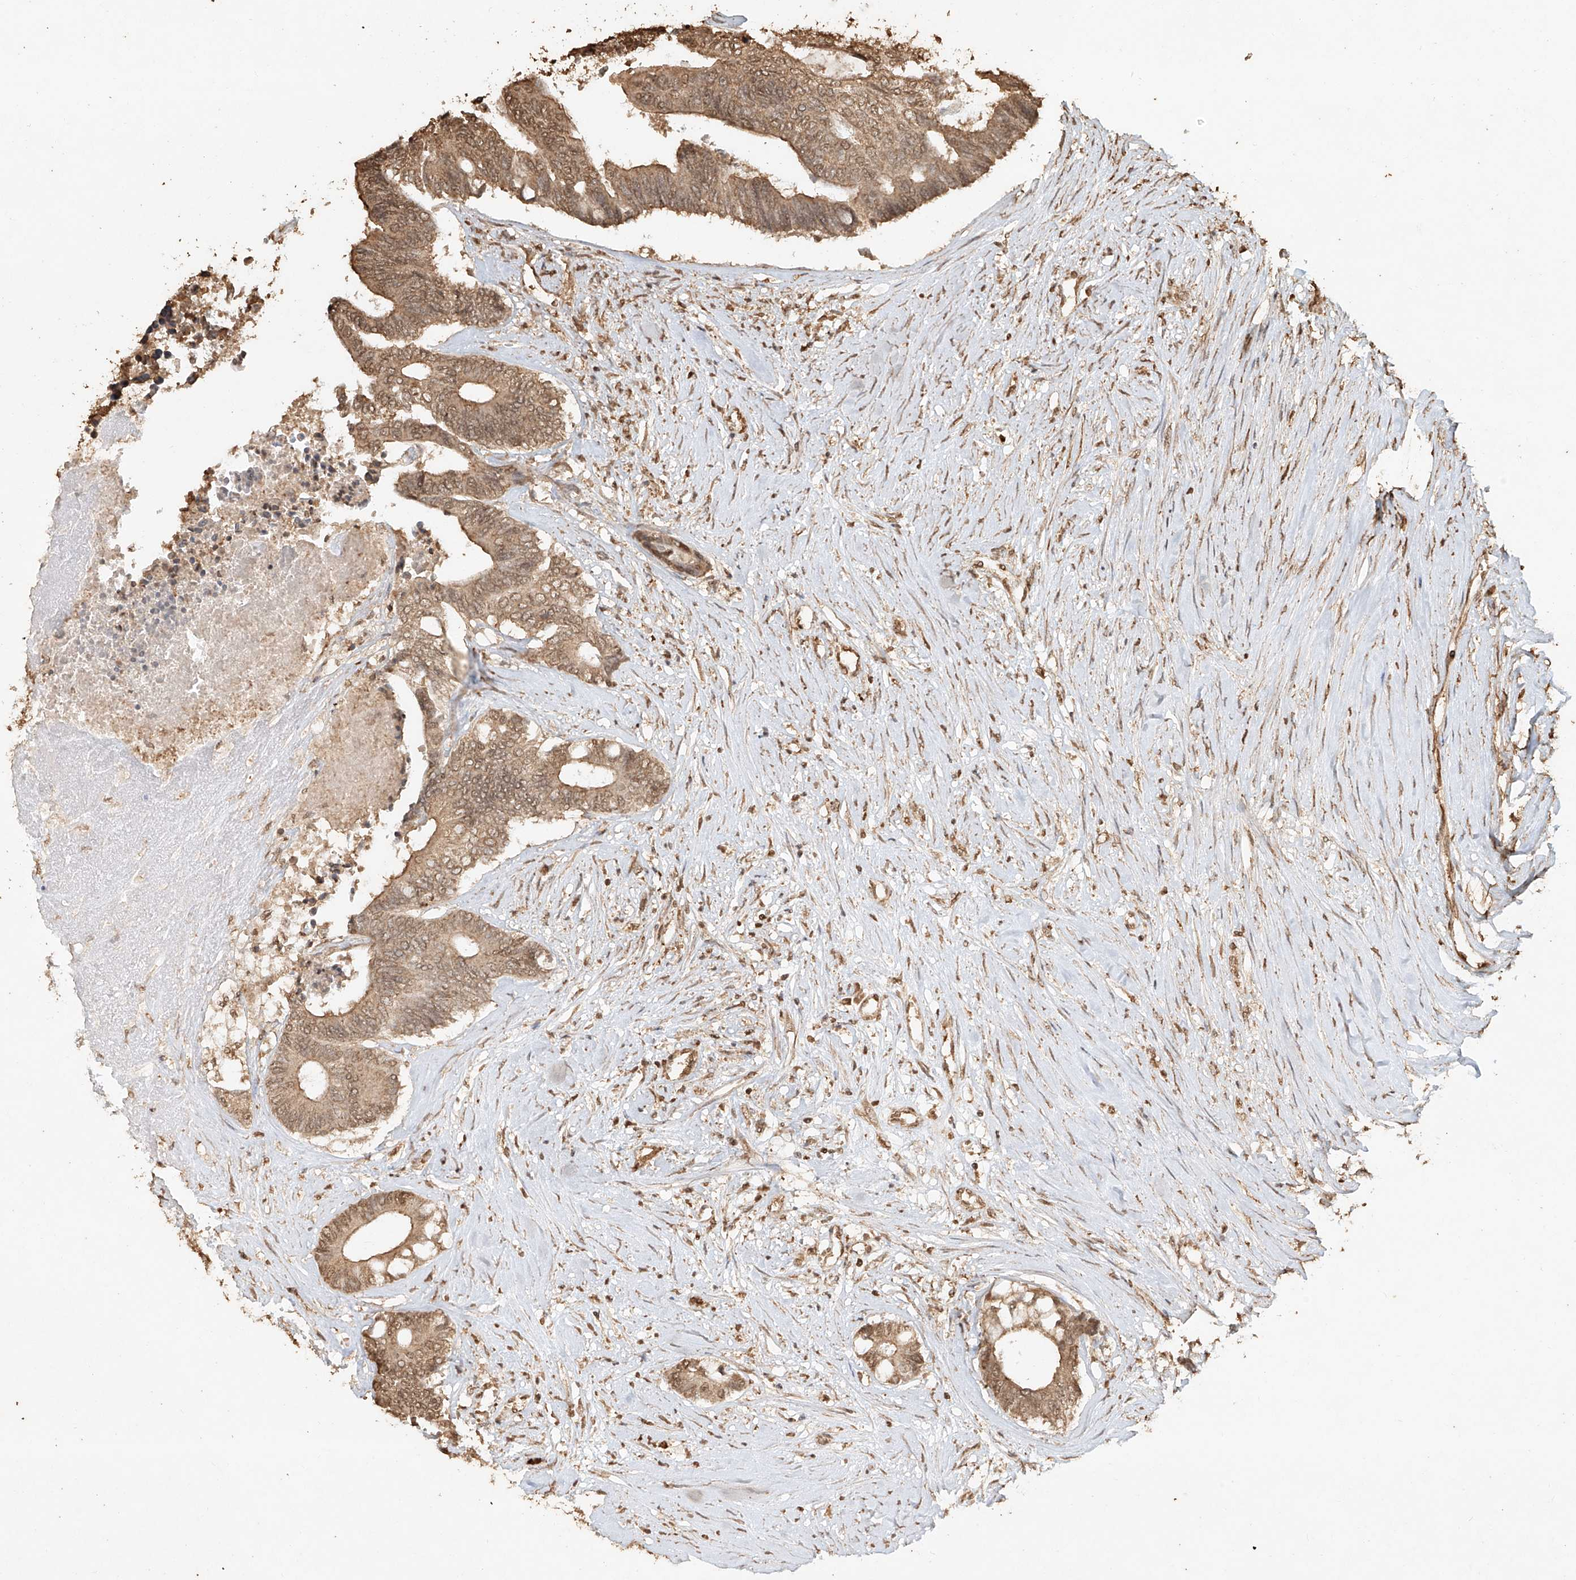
{"staining": {"intensity": "moderate", "quantity": ">75%", "location": "cytoplasmic/membranous,nuclear"}, "tissue": "colorectal cancer", "cell_type": "Tumor cells", "image_type": "cancer", "snomed": [{"axis": "morphology", "description": "Adenocarcinoma, NOS"}, {"axis": "topography", "description": "Rectum"}], "caption": "Tumor cells demonstrate medium levels of moderate cytoplasmic/membranous and nuclear positivity in about >75% of cells in human colorectal adenocarcinoma.", "gene": "TIGAR", "patient": {"sex": "male", "age": 63}}